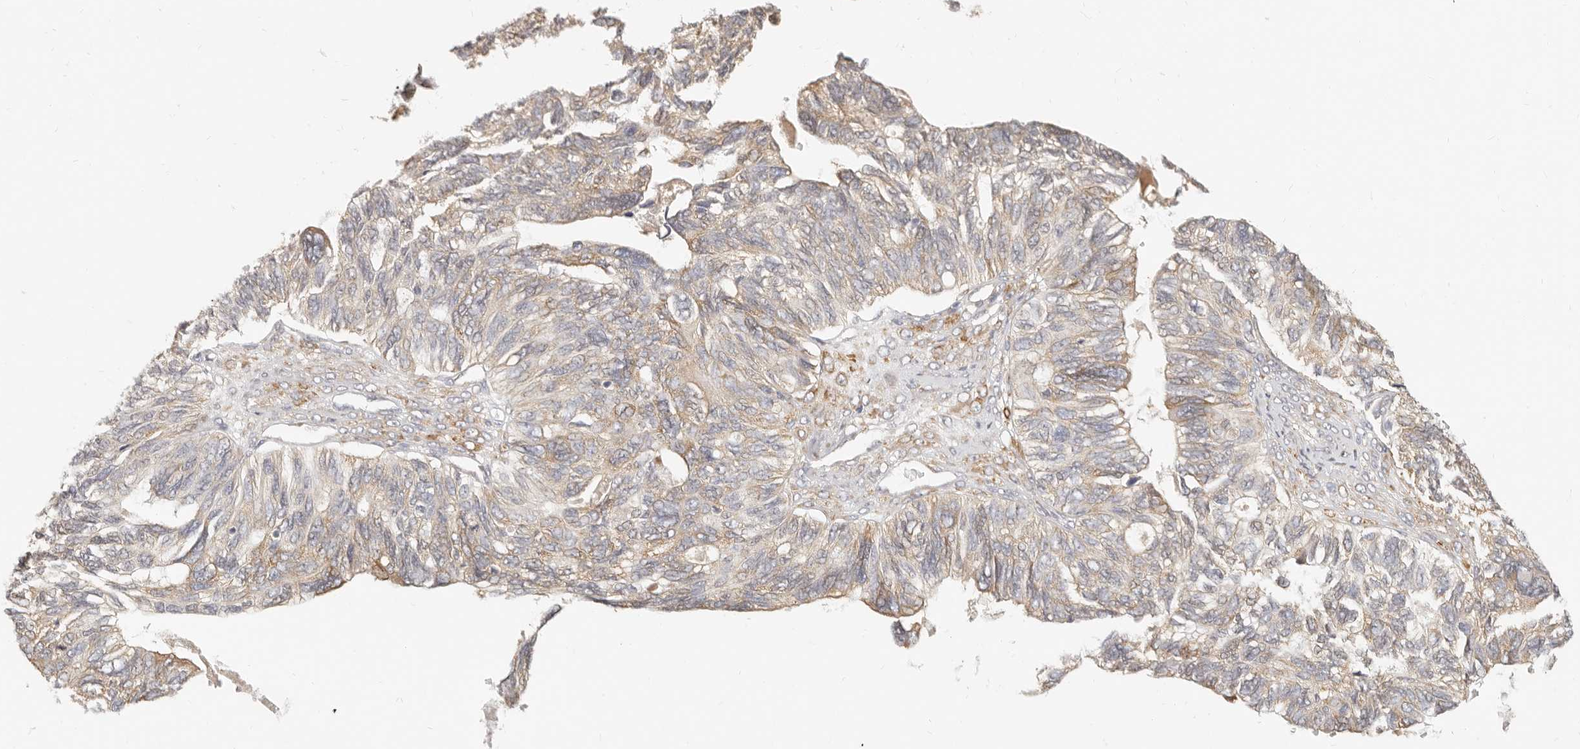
{"staining": {"intensity": "moderate", "quantity": "<25%", "location": "cytoplasmic/membranous"}, "tissue": "ovarian cancer", "cell_type": "Tumor cells", "image_type": "cancer", "snomed": [{"axis": "morphology", "description": "Cystadenocarcinoma, serous, NOS"}, {"axis": "topography", "description": "Ovary"}], "caption": "About <25% of tumor cells in ovarian cancer demonstrate moderate cytoplasmic/membranous protein expression as visualized by brown immunohistochemical staining.", "gene": "PABPC4", "patient": {"sex": "female", "age": 79}}